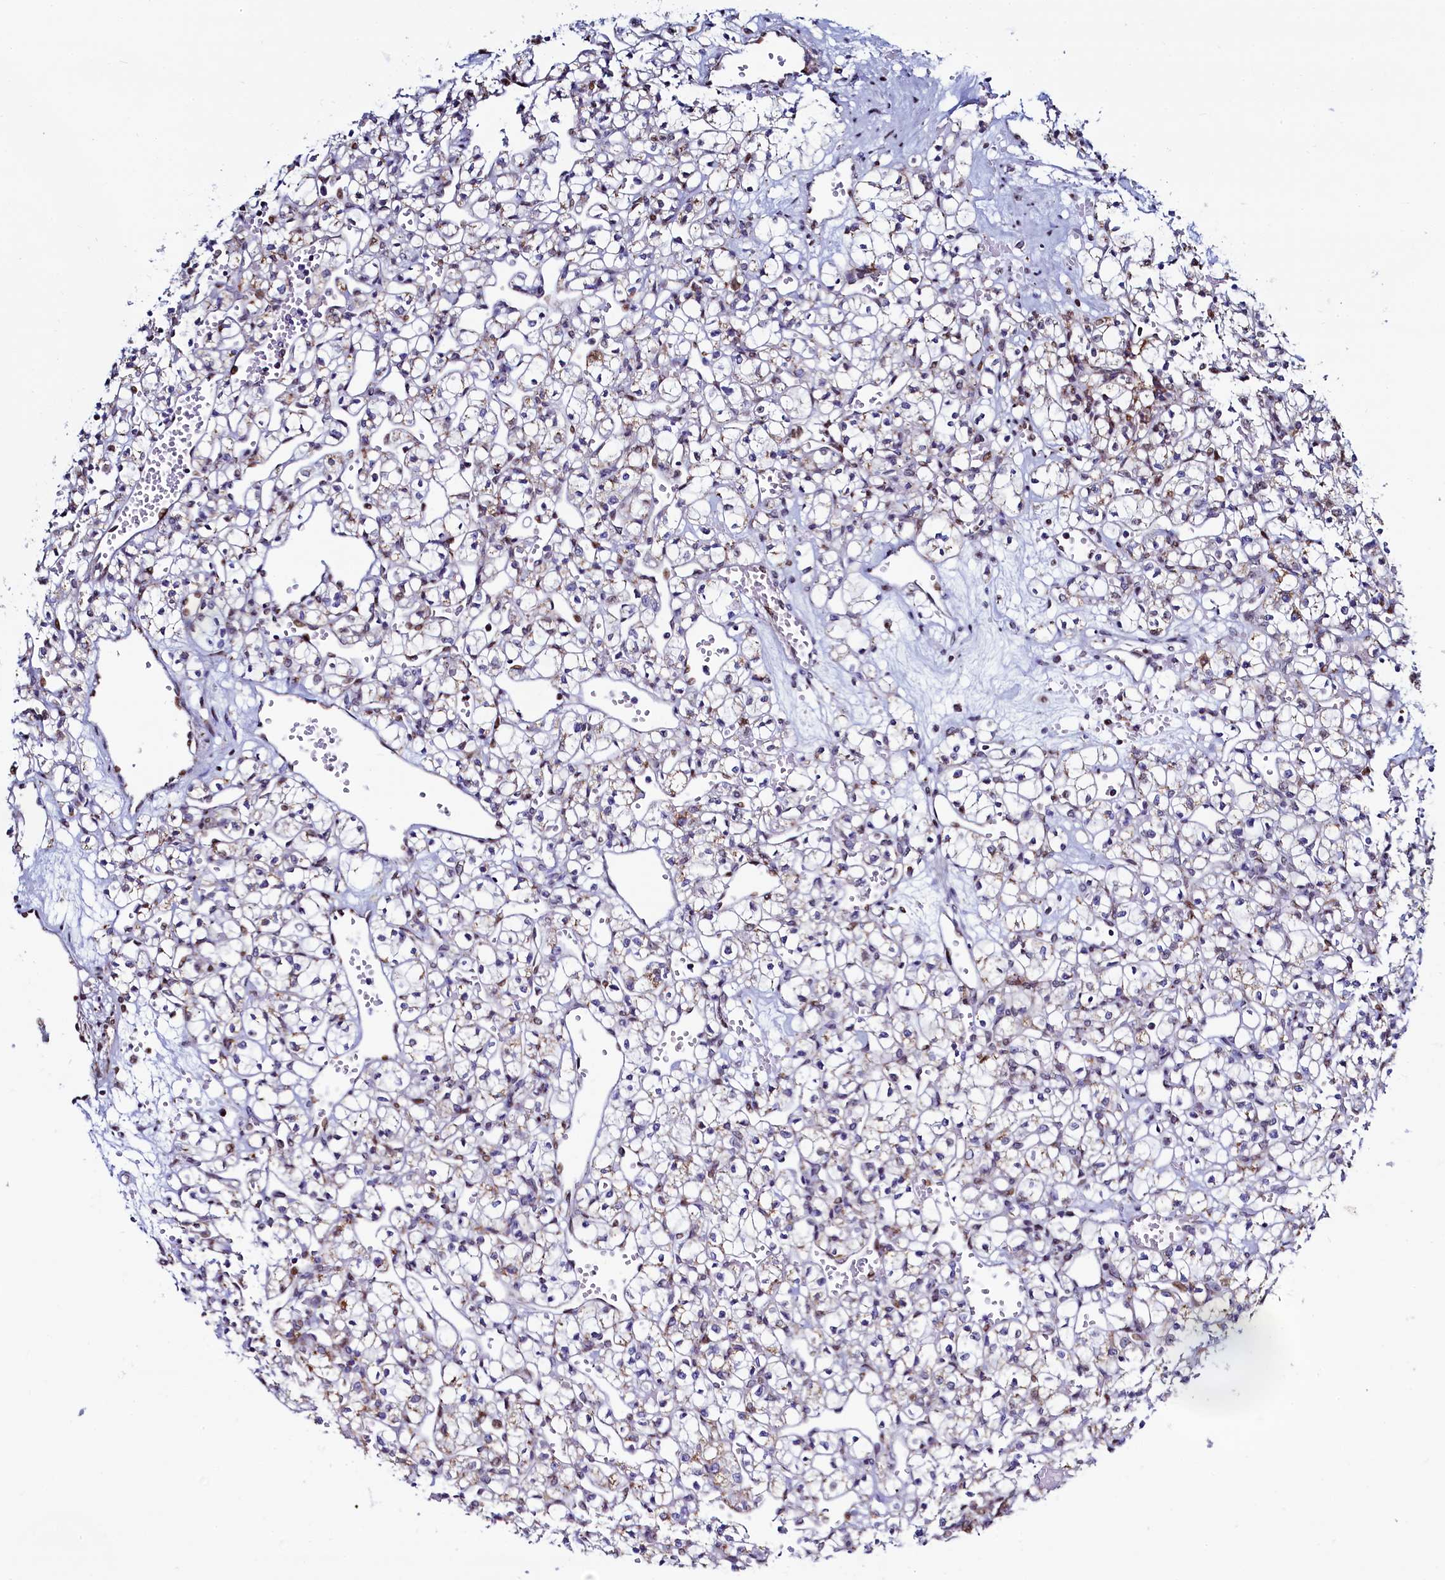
{"staining": {"intensity": "weak", "quantity": "<25%", "location": "cytoplasmic/membranous"}, "tissue": "renal cancer", "cell_type": "Tumor cells", "image_type": "cancer", "snomed": [{"axis": "morphology", "description": "Adenocarcinoma, NOS"}, {"axis": "topography", "description": "Kidney"}], "caption": "Immunohistochemical staining of human adenocarcinoma (renal) demonstrates no significant expression in tumor cells.", "gene": "HDGFL3", "patient": {"sex": "female", "age": 59}}